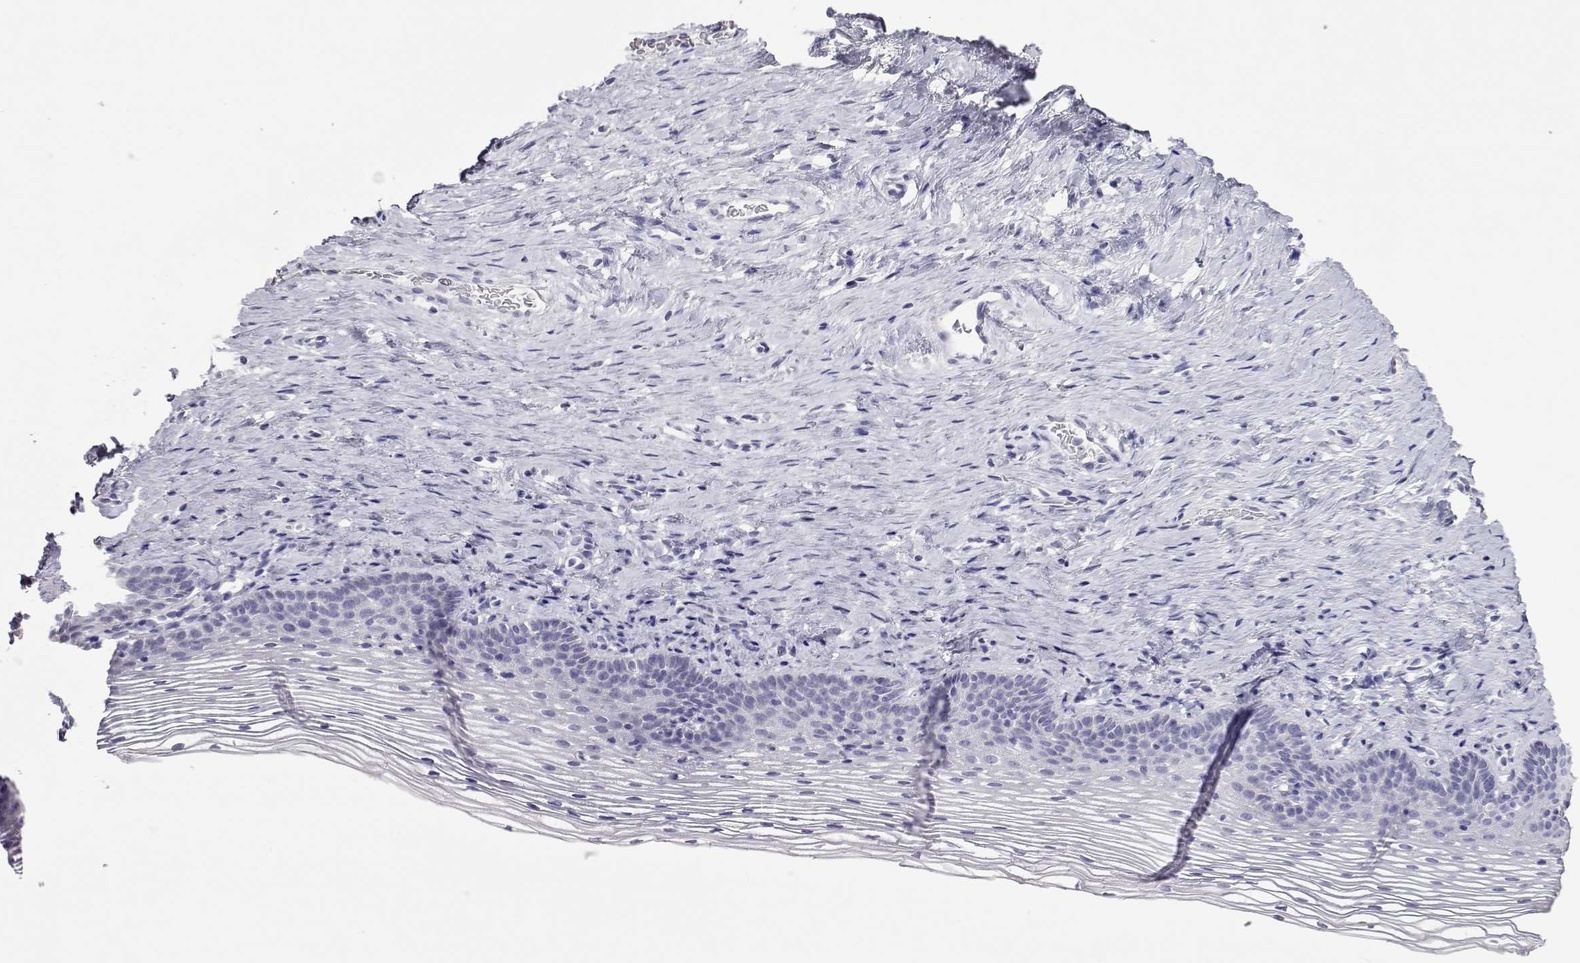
{"staining": {"intensity": "negative", "quantity": "none", "location": "none"}, "tissue": "cervix", "cell_type": "Glandular cells", "image_type": "normal", "snomed": [{"axis": "morphology", "description": "Normal tissue, NOS"}, {"axis": "topography", "description": "Cervix"}], "caption": "Immunohistochemistry (IHC) image of unremarkable human cervix stained for a protein (brown), which displays no staining in glandular cells. (DAB IHC visualized using brightfield microscopy, high magnification).", "gene": "PMCH", "patient": {"sex": "female", "age": 39}}